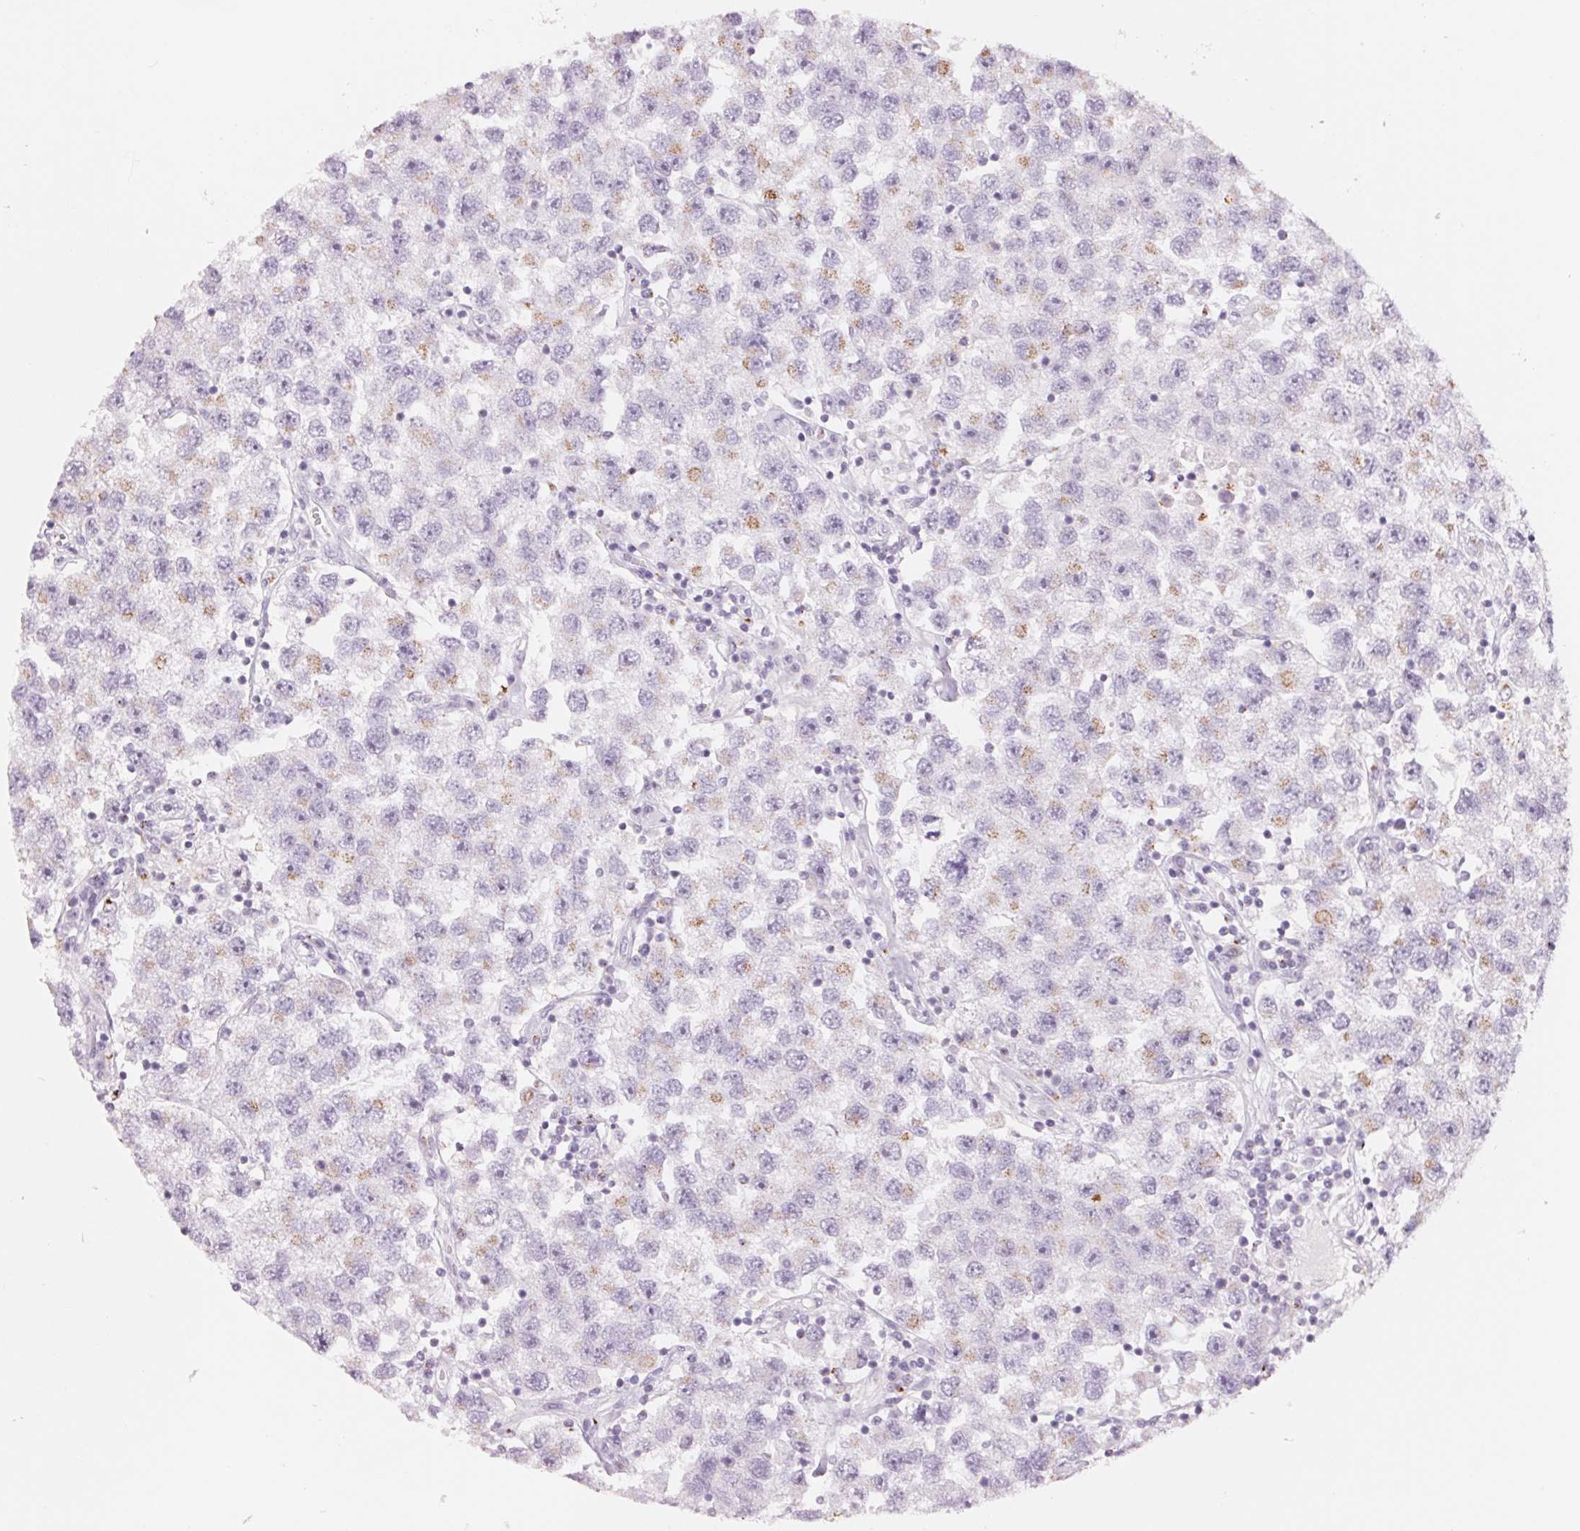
{"staining": {"intensity": "moderate", "quantity": "<25%", "location": "cytoplasmic/membranous"}, "tissue": "testis cancer", "cell_type": "Tumor cells", "image_type": "cancer", "snomed": [{"axis": "morphology", "description": "Seminoma, NOS"}, {"axis": "topography", "description": "Testis"}], "caption": "Testis seminoma stained for a protein (brown) reveals moderate cytoplasmic/membranous positive staining in approximately <25% of tumor cells.", "gene": "GALNT7", "patient": {"sex": "male", "age": 26}}